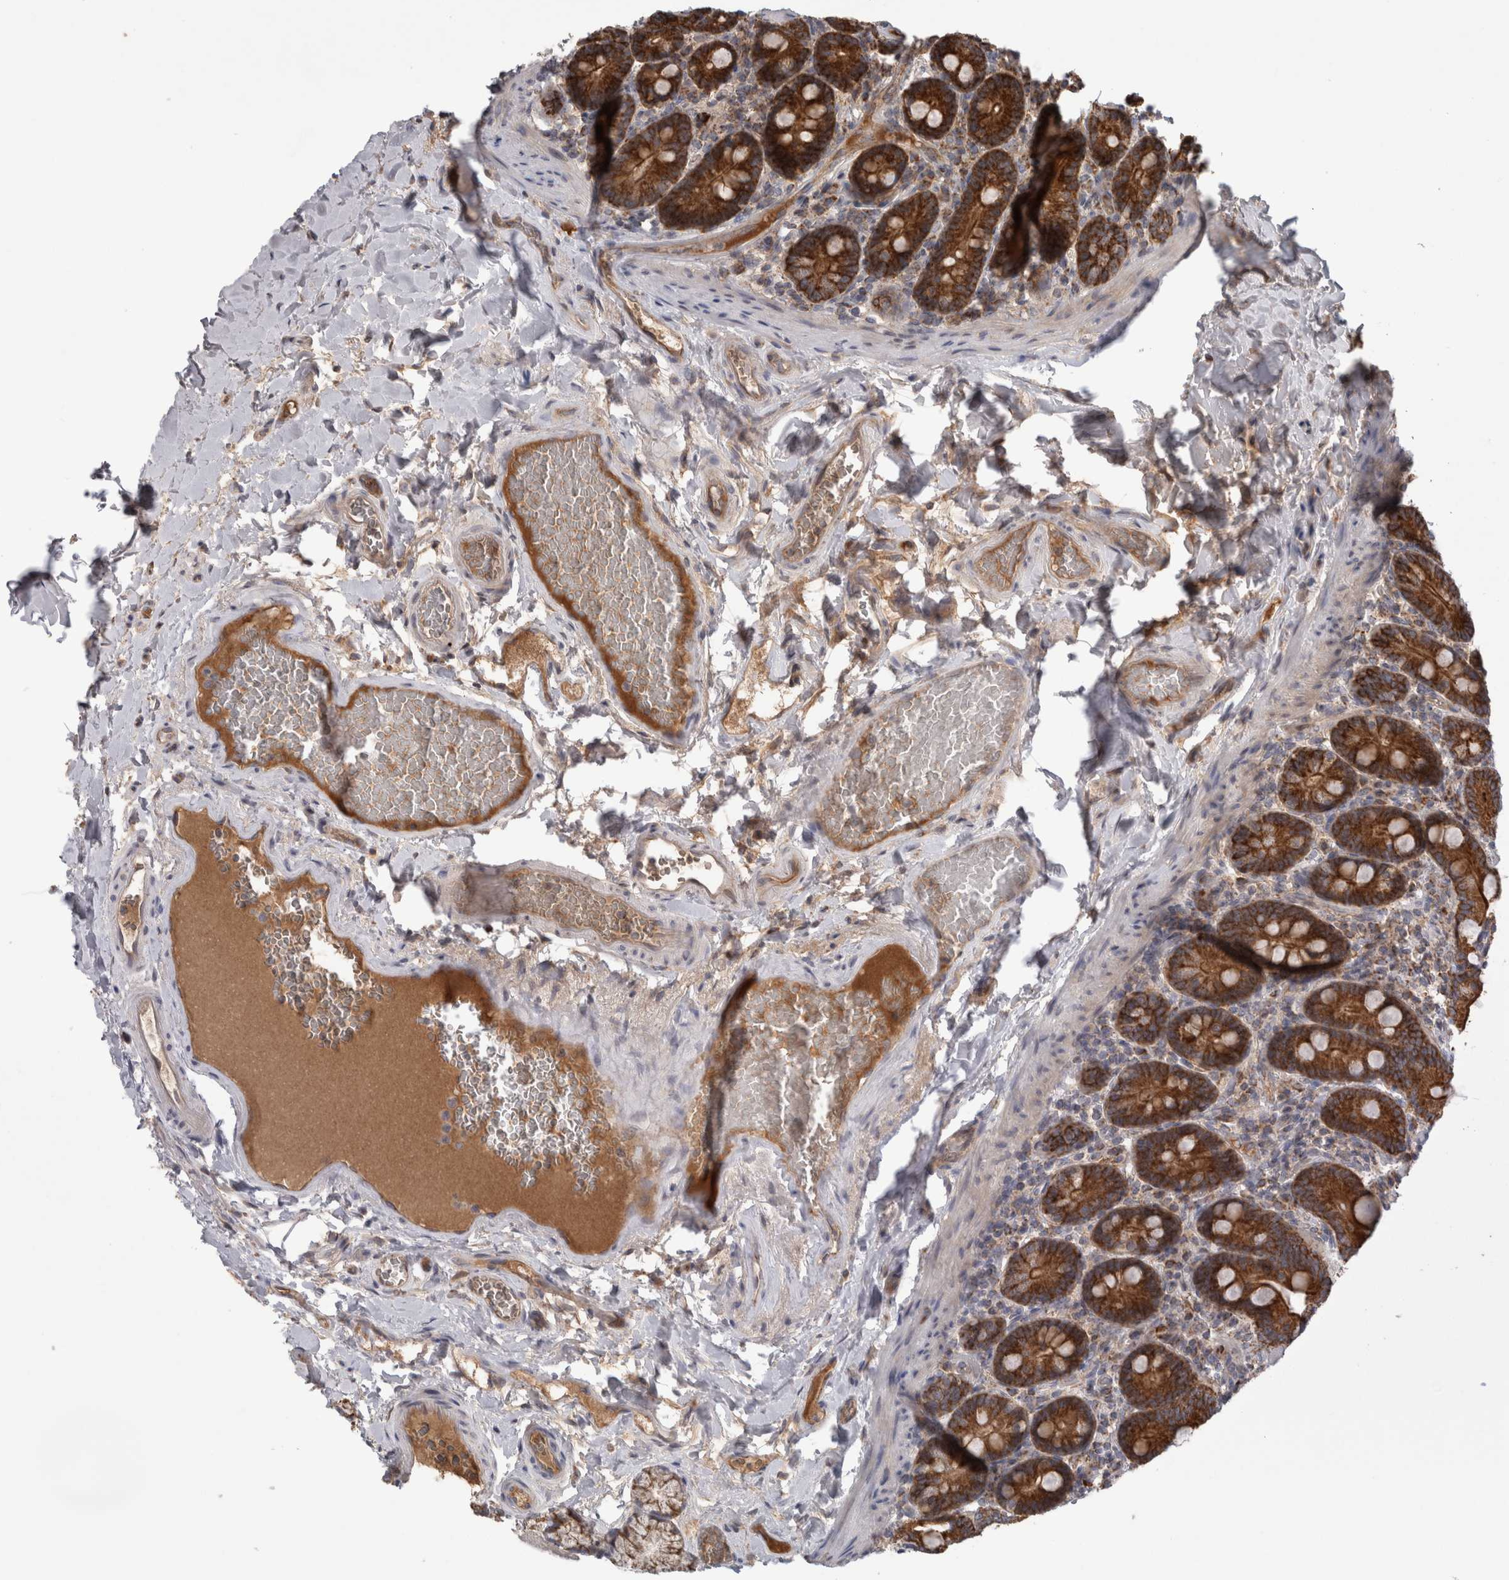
{"staining": {"intensity": "strong", "quantity": ">75%", "location": "cytoplasmic/membranous"}, "tissue": "duodenum", "cell_type": "Glandular cells", "image_type": "normal", "snomed": [{"axis": "morphology", "description": "Normal tissue, NOS"}, {"axis": "topography", "description": "Duodenum"}], "caption": "Glandular cells show high levels of strong cytoplasmic/membranous expression in about >75% of cells in benign duodenum.", "gene": "DARS2", "patient": {"sex": "male", "age": 54}}